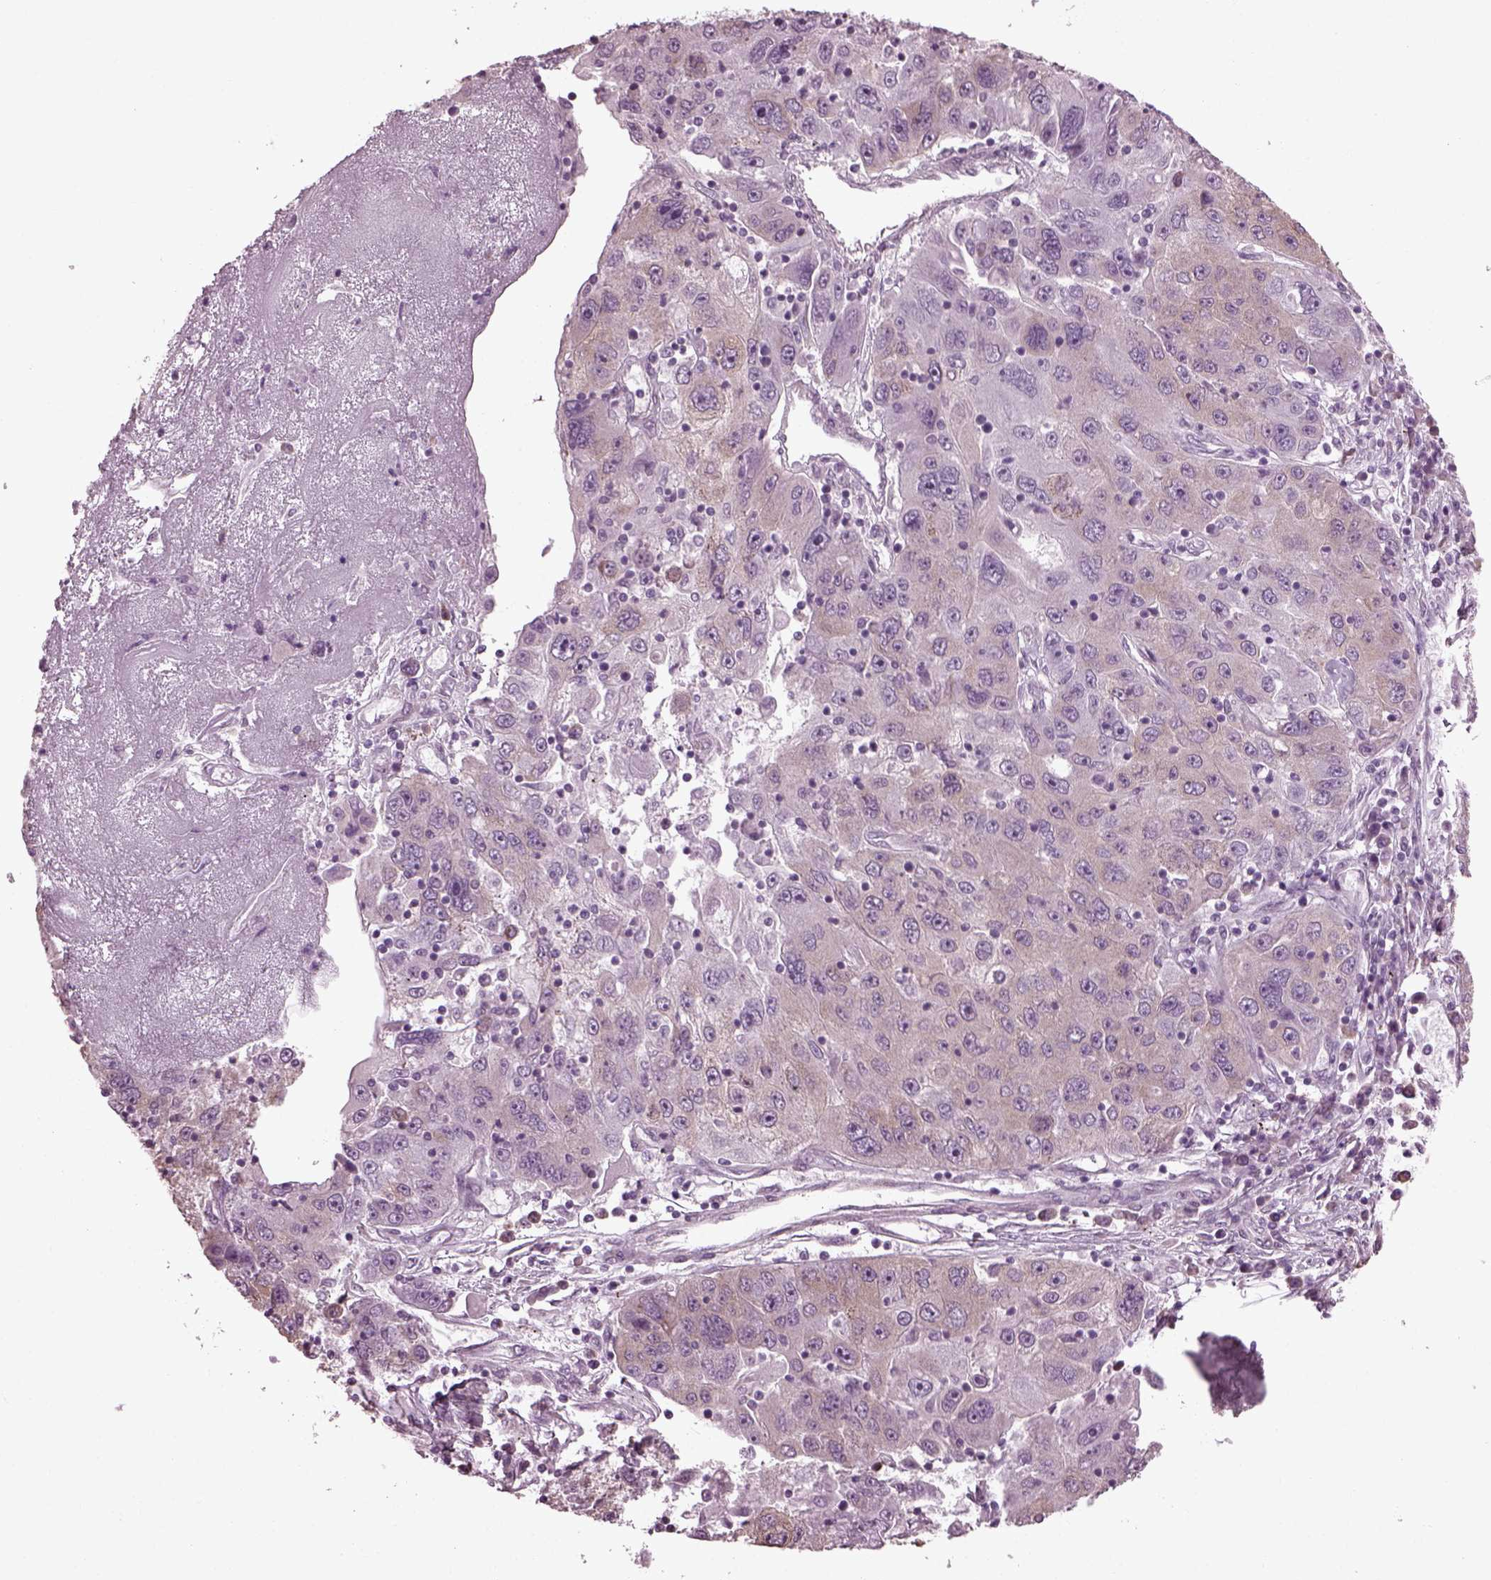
{"staining": {"intensity": "weak", "quantity": "25%-75%", "location": "cytoplasmic/membranous"}, "tissue": "stomach cancer", "cell_type": "Tumor cells", "image_type": "cancer", "snomed": [{"axis": "morphology", "description": "Adenocarcinoma, NOS"}, {"axis": "topography", "description": "Stomach"}], "caption": "Protein staining of stomach cancer (adenocarcinoma) tissue shows weak cytoplasmic/membranous staining in approximately 25%-75% of tumor cells.", "gene": "CABP5", "patient": {"sex": "male", "age": 56}}